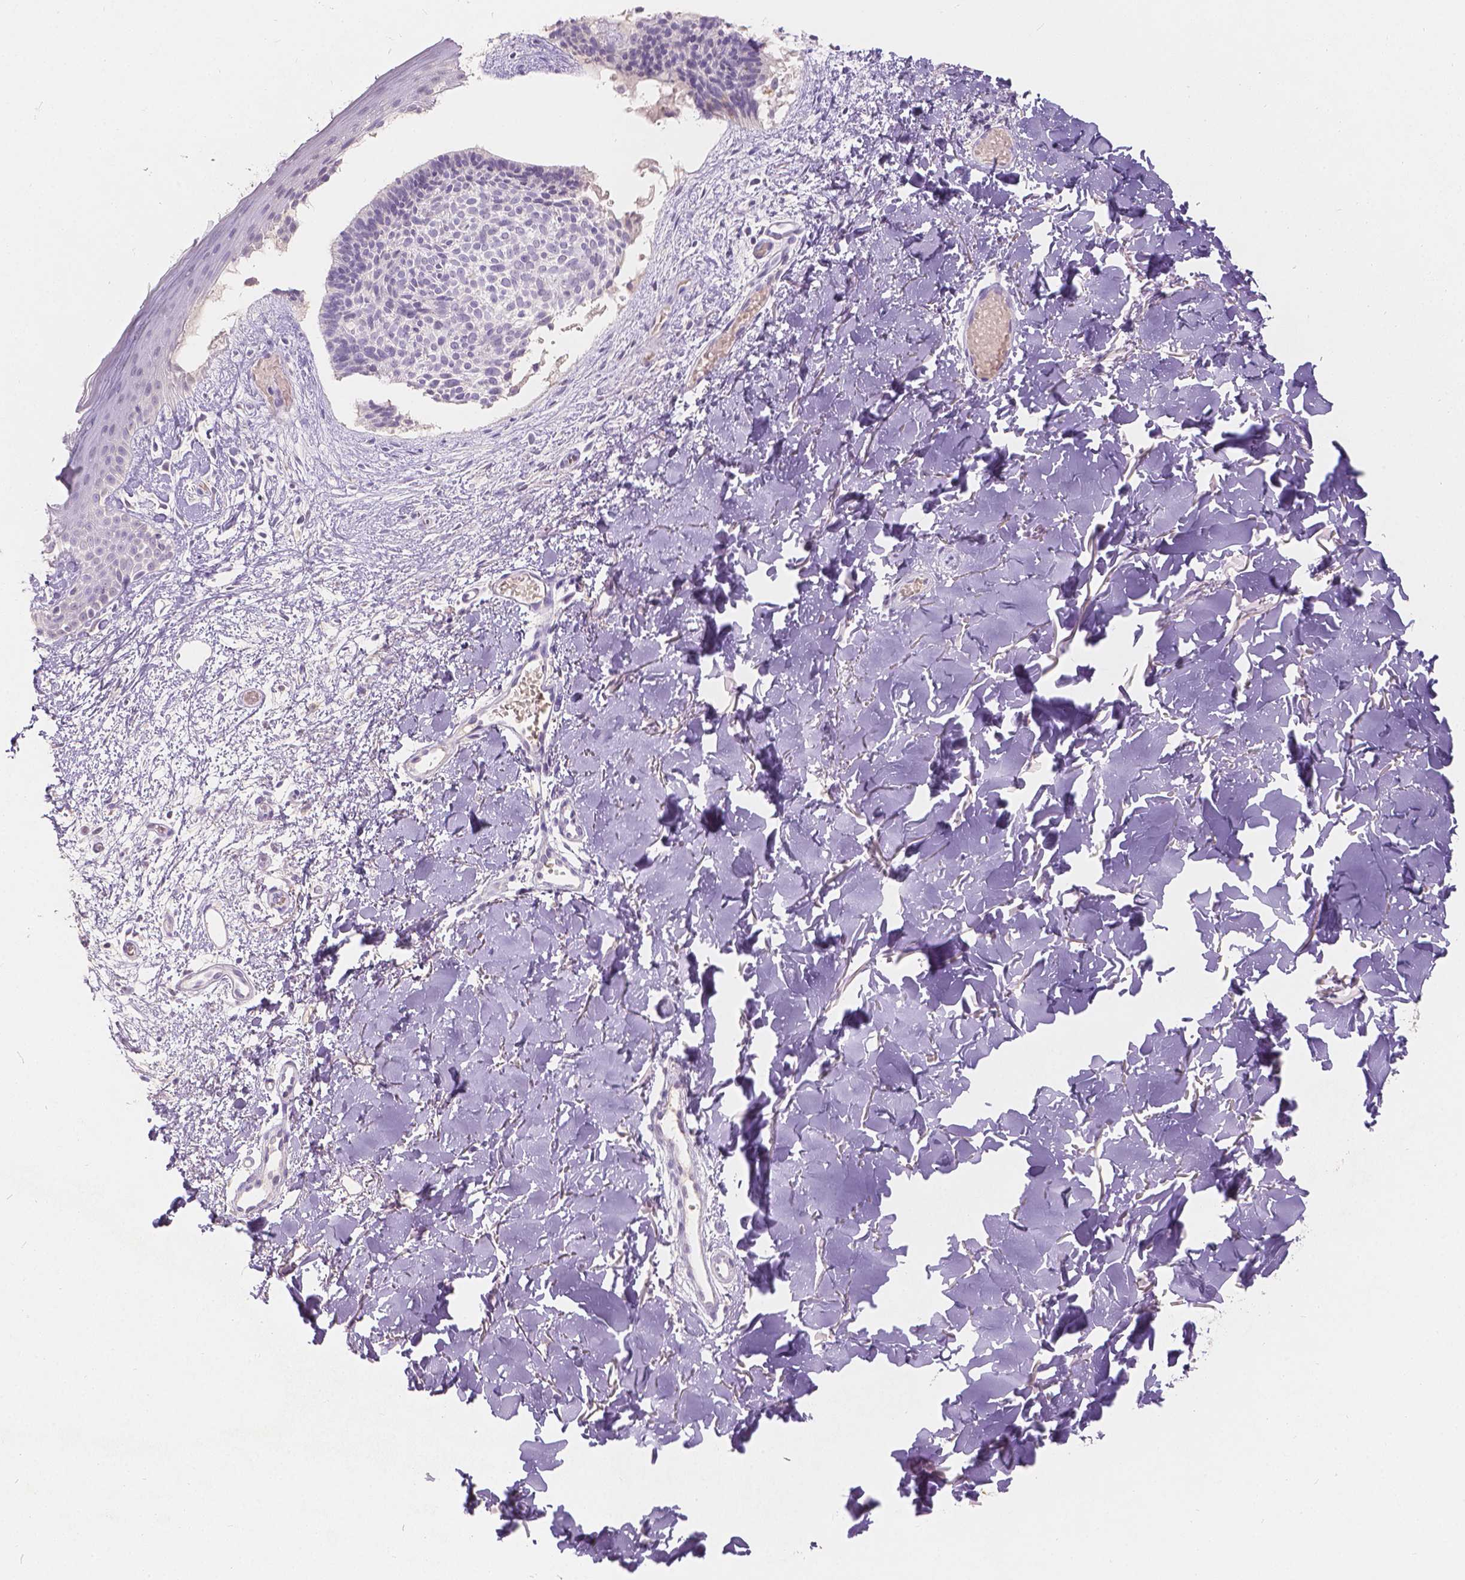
{"staining": {"intensity": "negative", "quantity": "none", "location": "none"}, "tissue": "skin cancer", "cell_type": "Tumor cells", "image_type": "cancer", "snomed": [{"axis": "morphology", "description": "Basal cell carcinoma"}, {"axis": "topography", "description": "Skin"}], "caption": "Basal cell carcinoma (skin) was stained to show a protein in brown. There is no significant expression in tumor cells.", "gene": "DCAF4L1", "patient": {"sex": "male", "age": 51}}